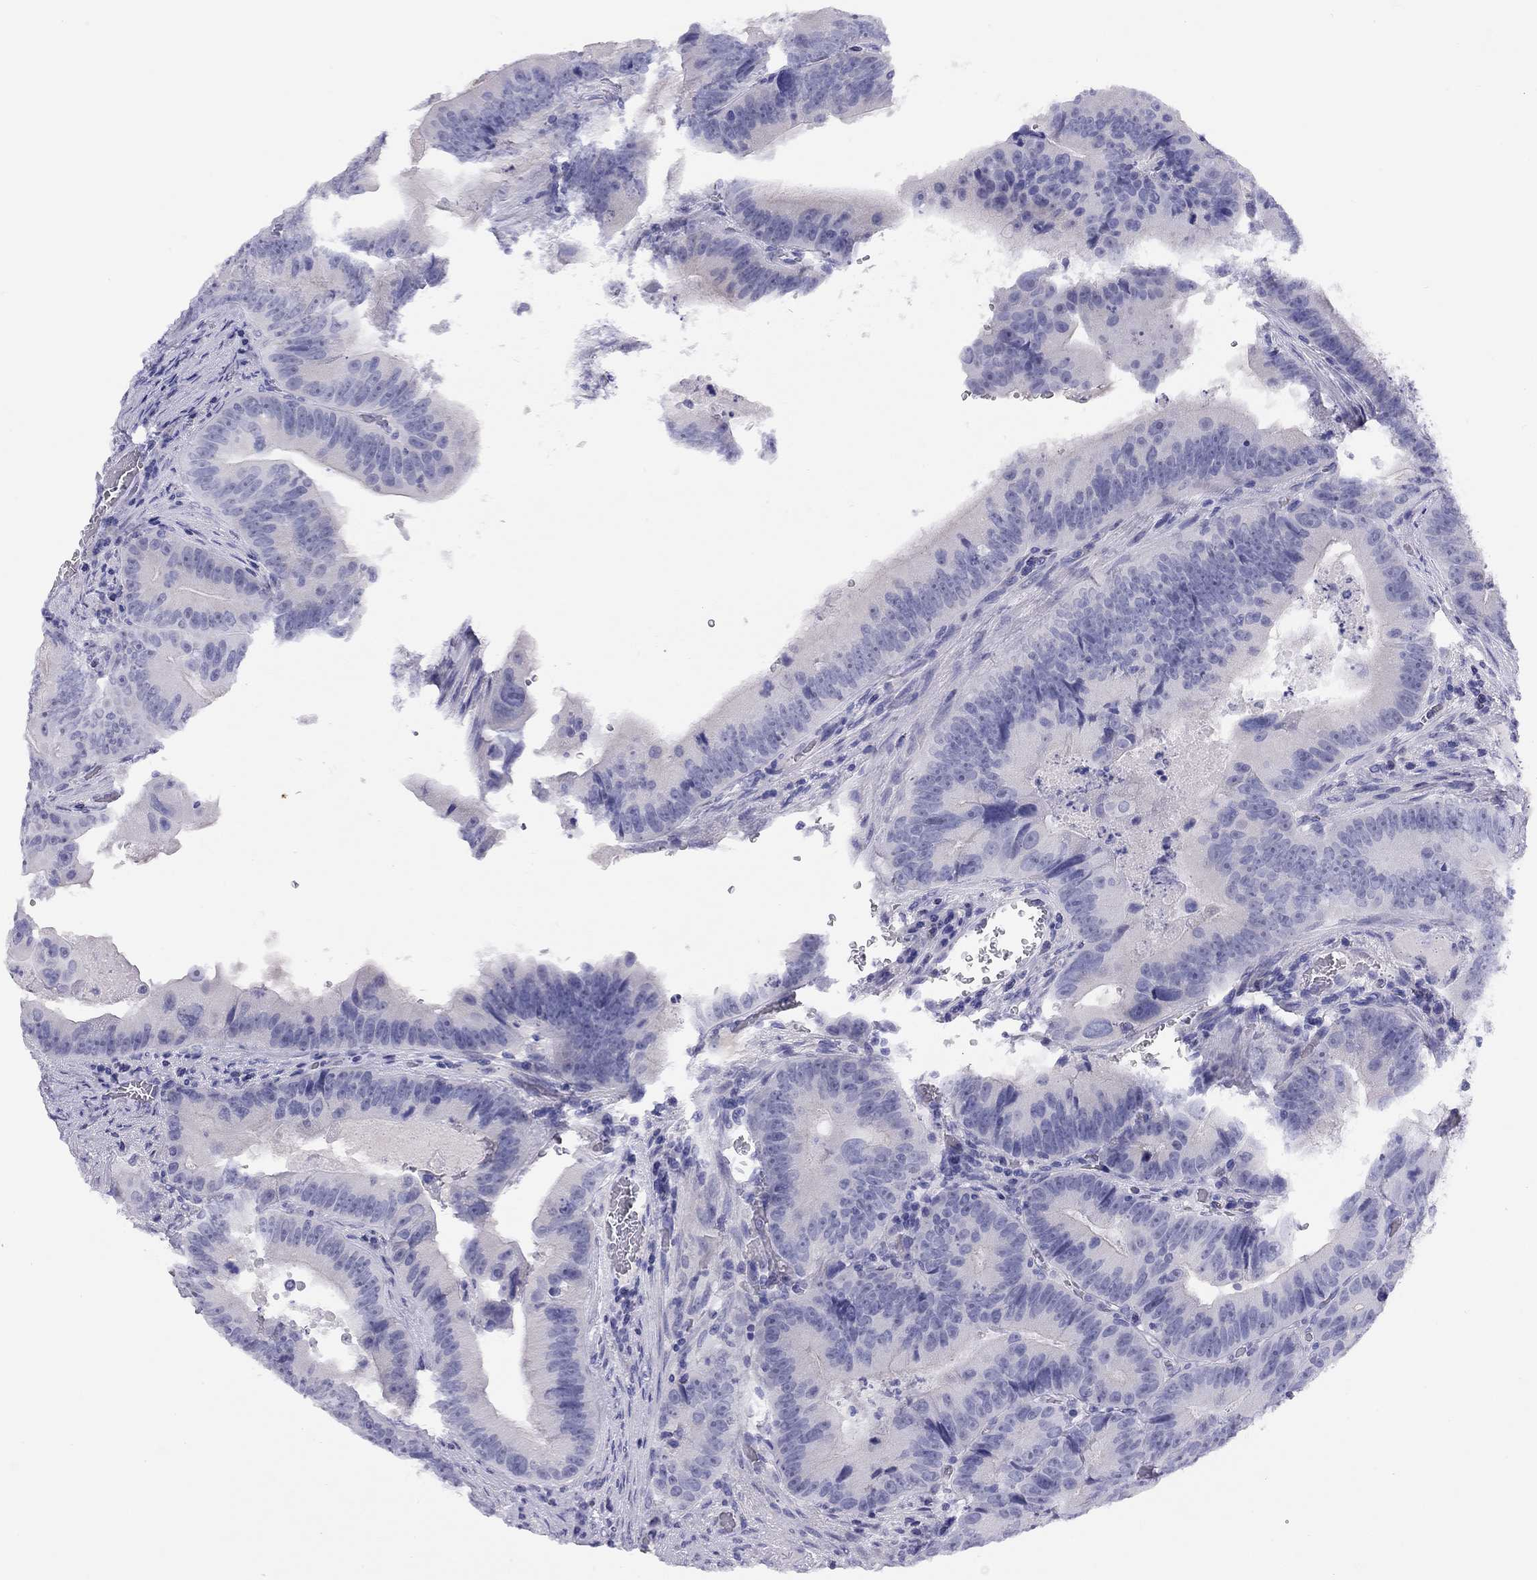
{"staining": {"intensity": "negative", "quantity": "none", "location": "none"}, "tissue": "colorectal cancer", "cell_type": "Tumor cells", "image_type": "cancer", "snomed": [{"axis": "morphology", "description": "Adenocarcinoma, NOS"}, {"axis": "topography", "description": "Colon"}], "caption": "A photomicrograph of colorectal adenocarcinoma stained for a protein exhibits no brown staining in tumor cells.", "gene": "LRIT2", "patient": {"sex": "female", "age": 86}}